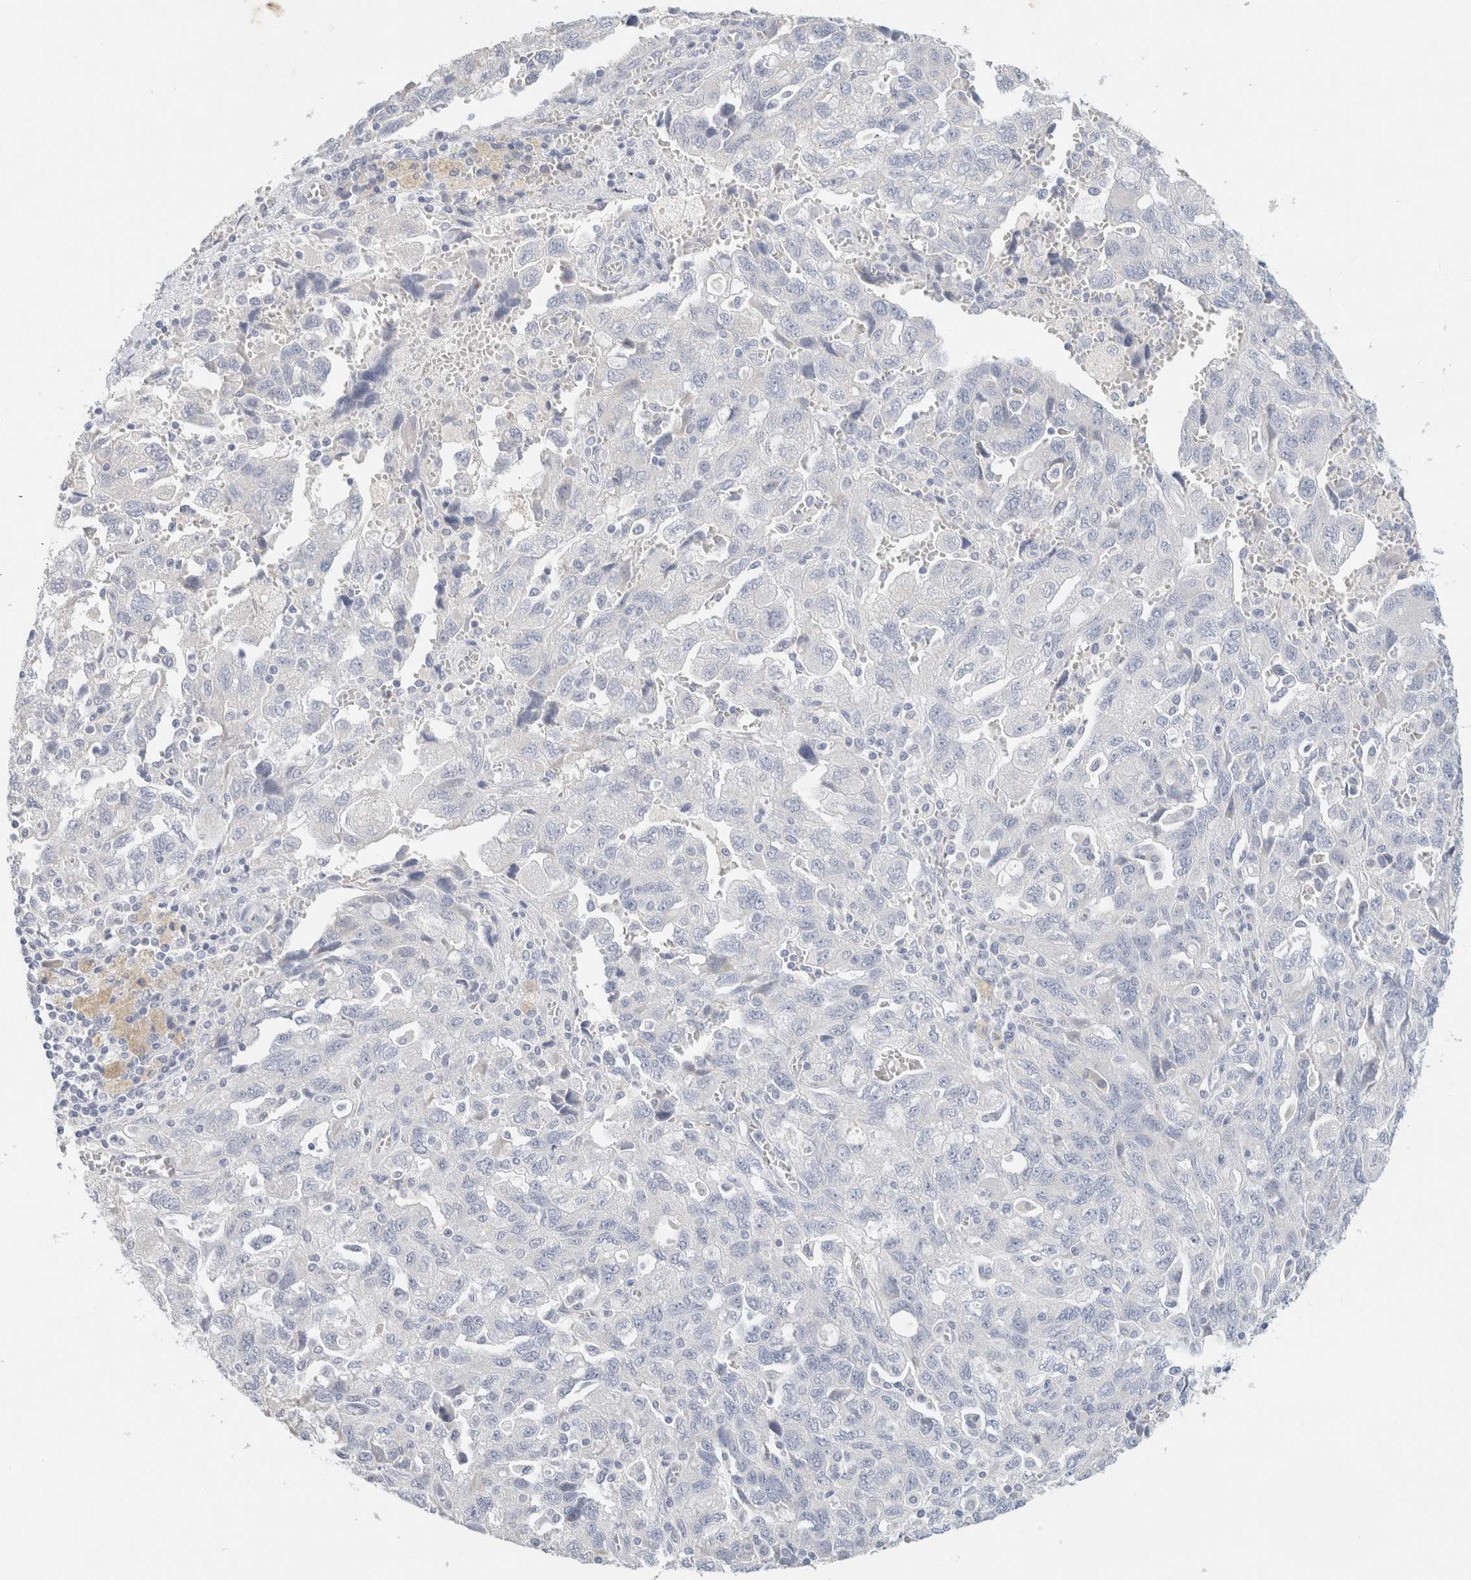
{"staining": {"intensity": "negative", "quantity": "none", "location": "none"}, "tissue": "ovarian cancer", "cell_type": "Tumor cells", "image_type": "cancer", "snomed": [{"axis": "morphology", "description": "Carcinoma, NOS"}, {"axis": "morphology", "description": "Cystadenocarcinoma, serous, NOS"}, {"axis": "topography", "description": "Ovary"}], "caption": "Carcinoma (ovarian) stained for a protein using IHC displays no positivity tumor cells.", "gene": "NEFM", "patient": {"sex": "female", "age": 69}}